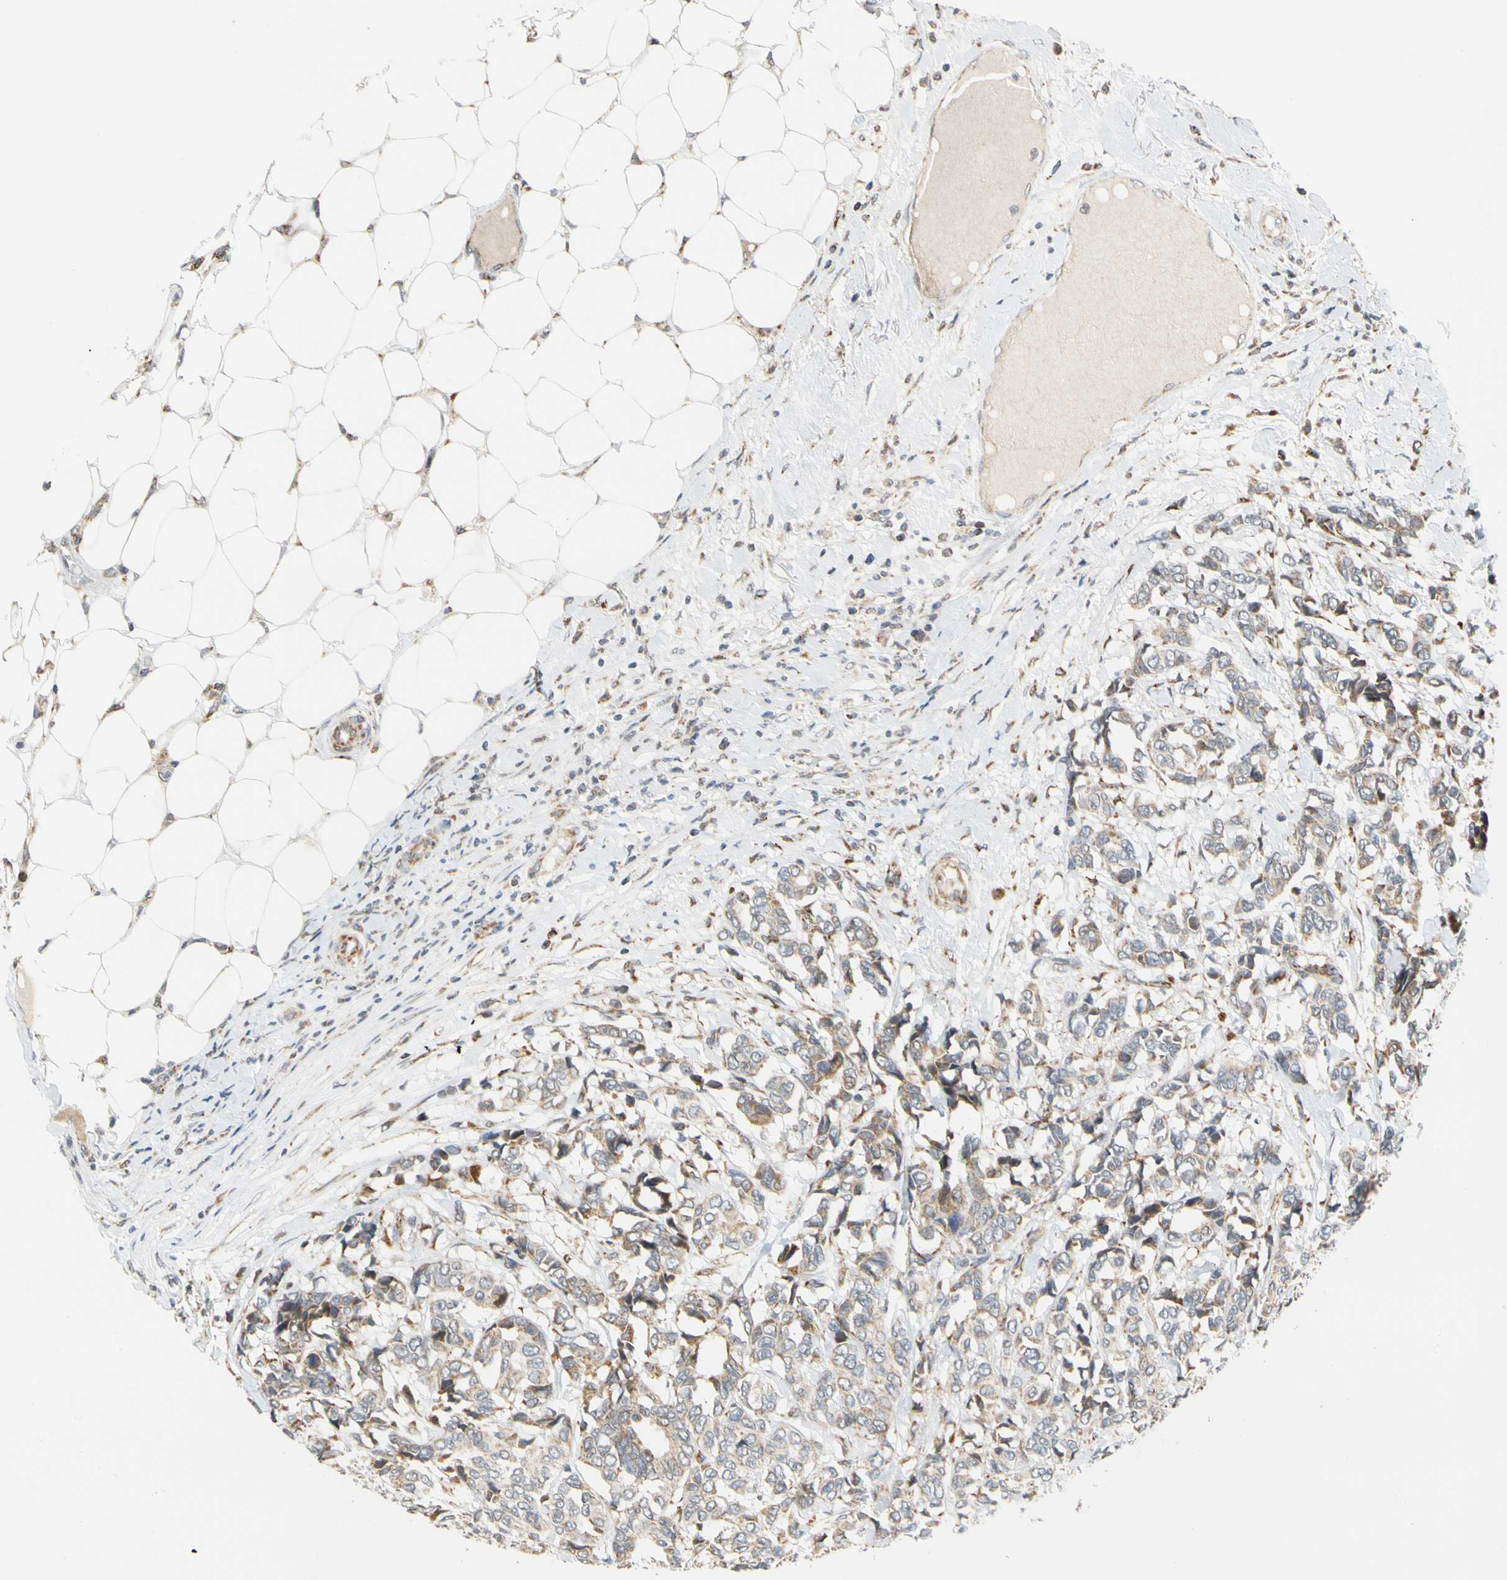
{"staining": {"intensity": "weak", "quantity": "25%-75%", "location": "cytoplasmic/membranous"}, "tissue": "breast cancer", "cell_type": "Tumor cells", "image_type": "cancer", "snomed": [{"axis": "morphology", "description": "Duct carcinoma"}, {"axis": "topography", "description": "Breast"}], "caption": "Weak cytoplasmic/membranous protein expression is identified in approximately 25%-75% of tumor cells in breast cancer.", "gene": "SFXN3", "patient": {"sex": "female", "age": 87}}